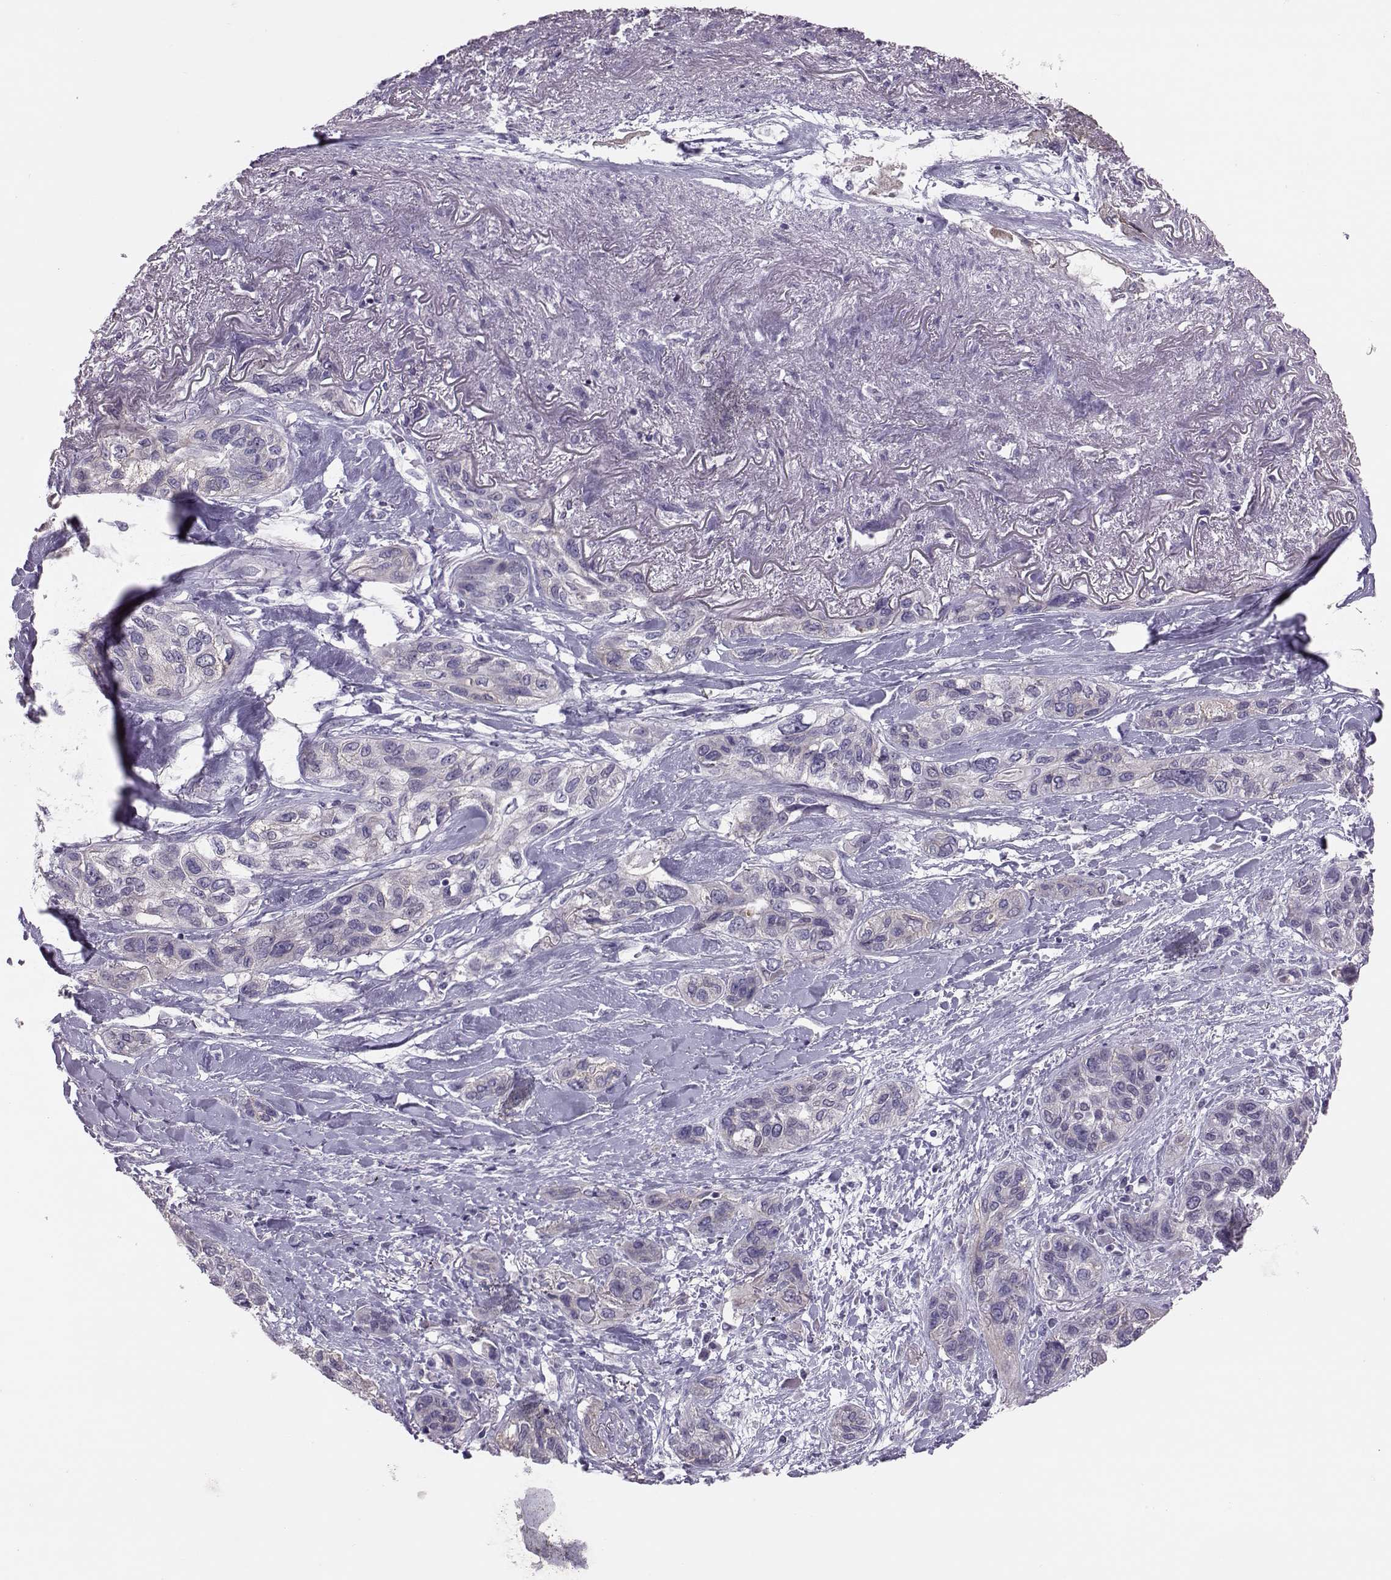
{"staining": {"intensity": "weak", "quantity": "<25%", "location": "cytoplasmic/membranous"}, "tissue": "lung cancer", "cell_type": "Tumor cells", "image_type": "cancer", "snomed": [{"axis": "morphology", "description": "Squamous cell carcinoma, NOS"}, {"axis": "topography", "description": "Lung"}], "caption": "A histopathology image of human lung cancer is negative for staining in tumor cells.", "gene": "DNAAF1", "patient": {"sex": "female", "age": 70}}